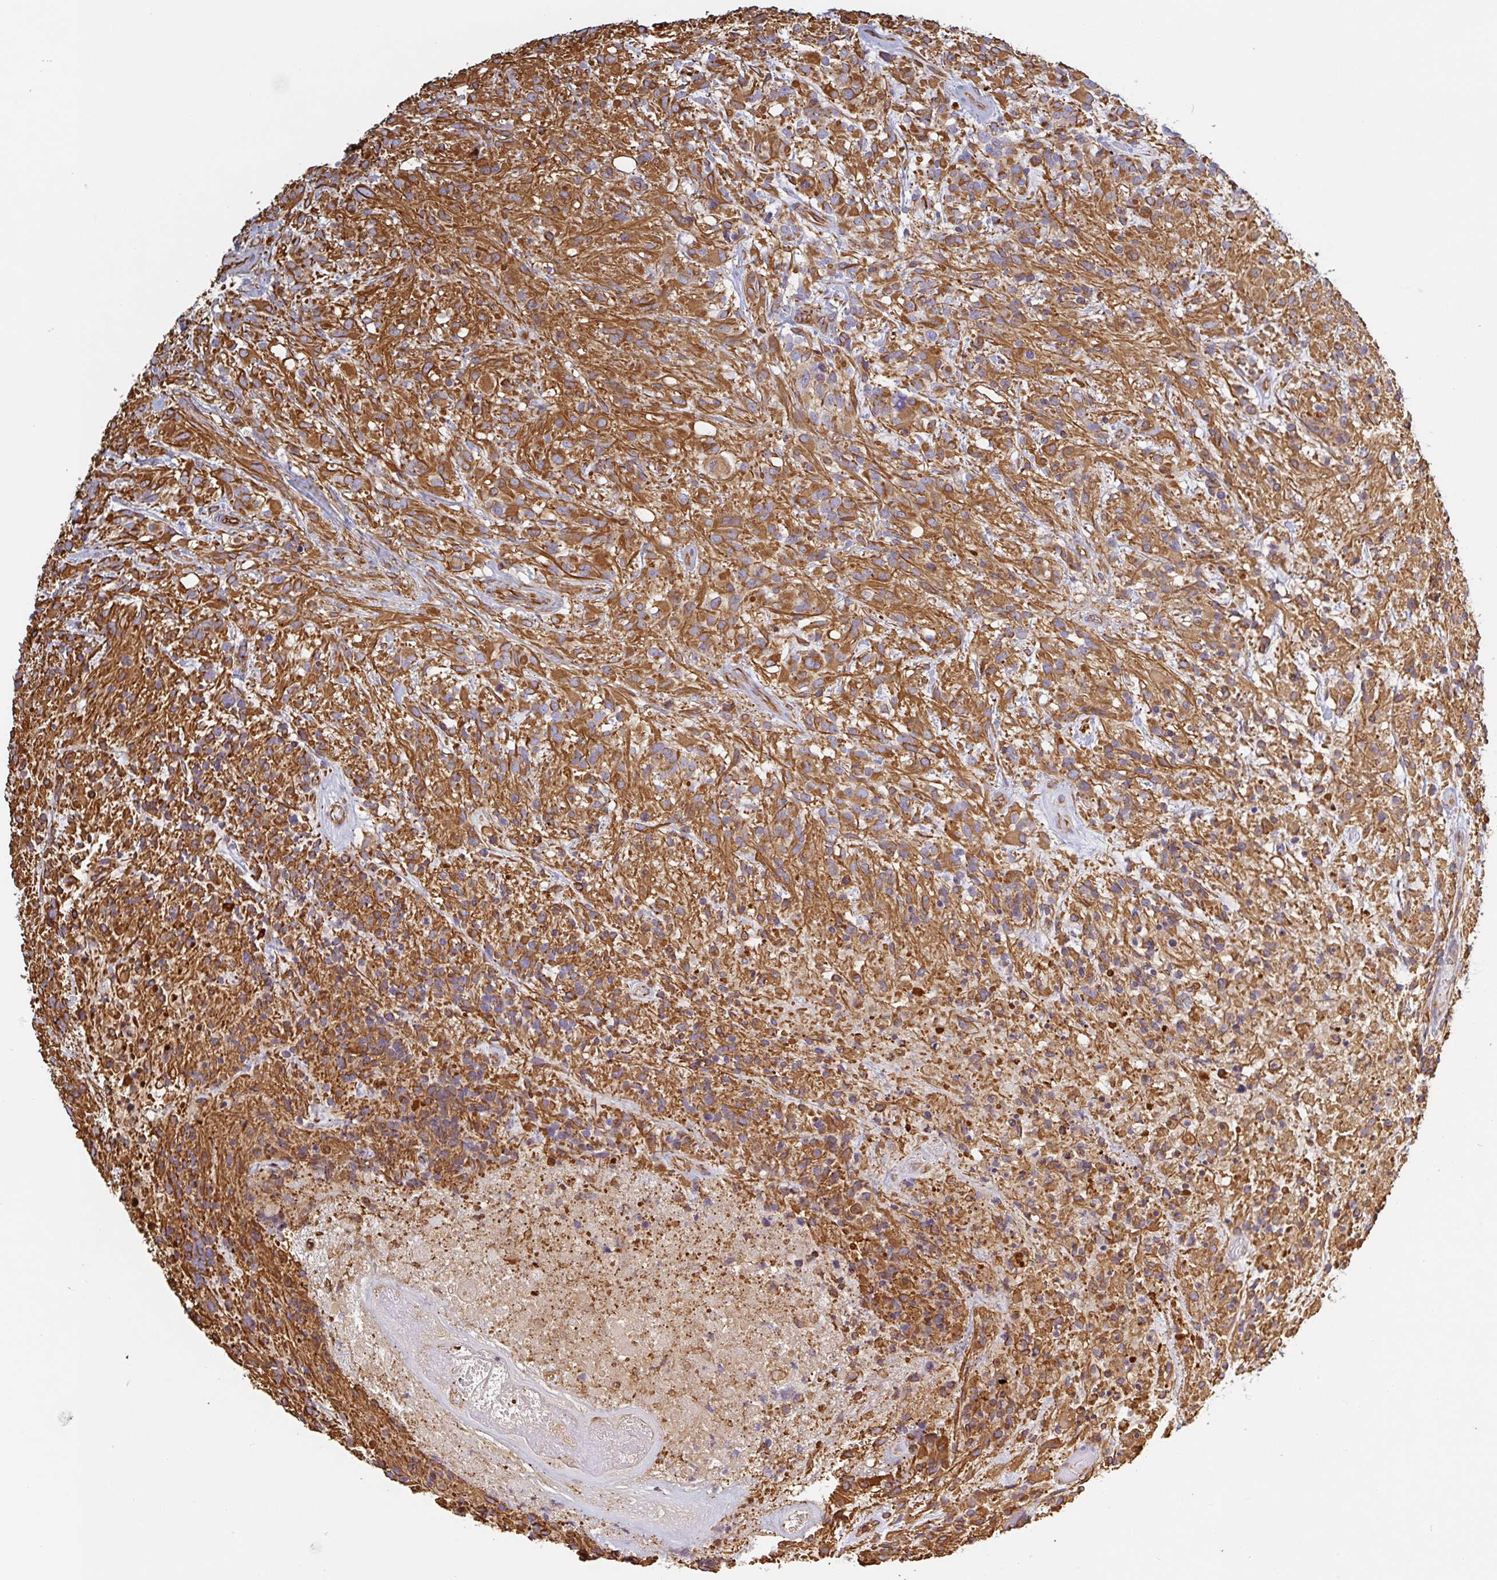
{"staining": {"intensity": "moderate", "quantity": ">75%", "location": "cytoplasmic/membranous"}, "tissue": "glioma", "cell_type": "Tumor cells", "image_type": "cancer", "snomed": [{"axis": "morphology", "description": "Glioma, malignant, High grade"}, {"axis": "topography", "description": "Brain"}], "caption": "This image shows immunohistochemistry staining of glioma, with medium moderate cytoplasmic/membranous positivity in approximately >75% of tumor cells.", "gene": "PPFIA1", "patient": {"sex": "female", "age": 67}}